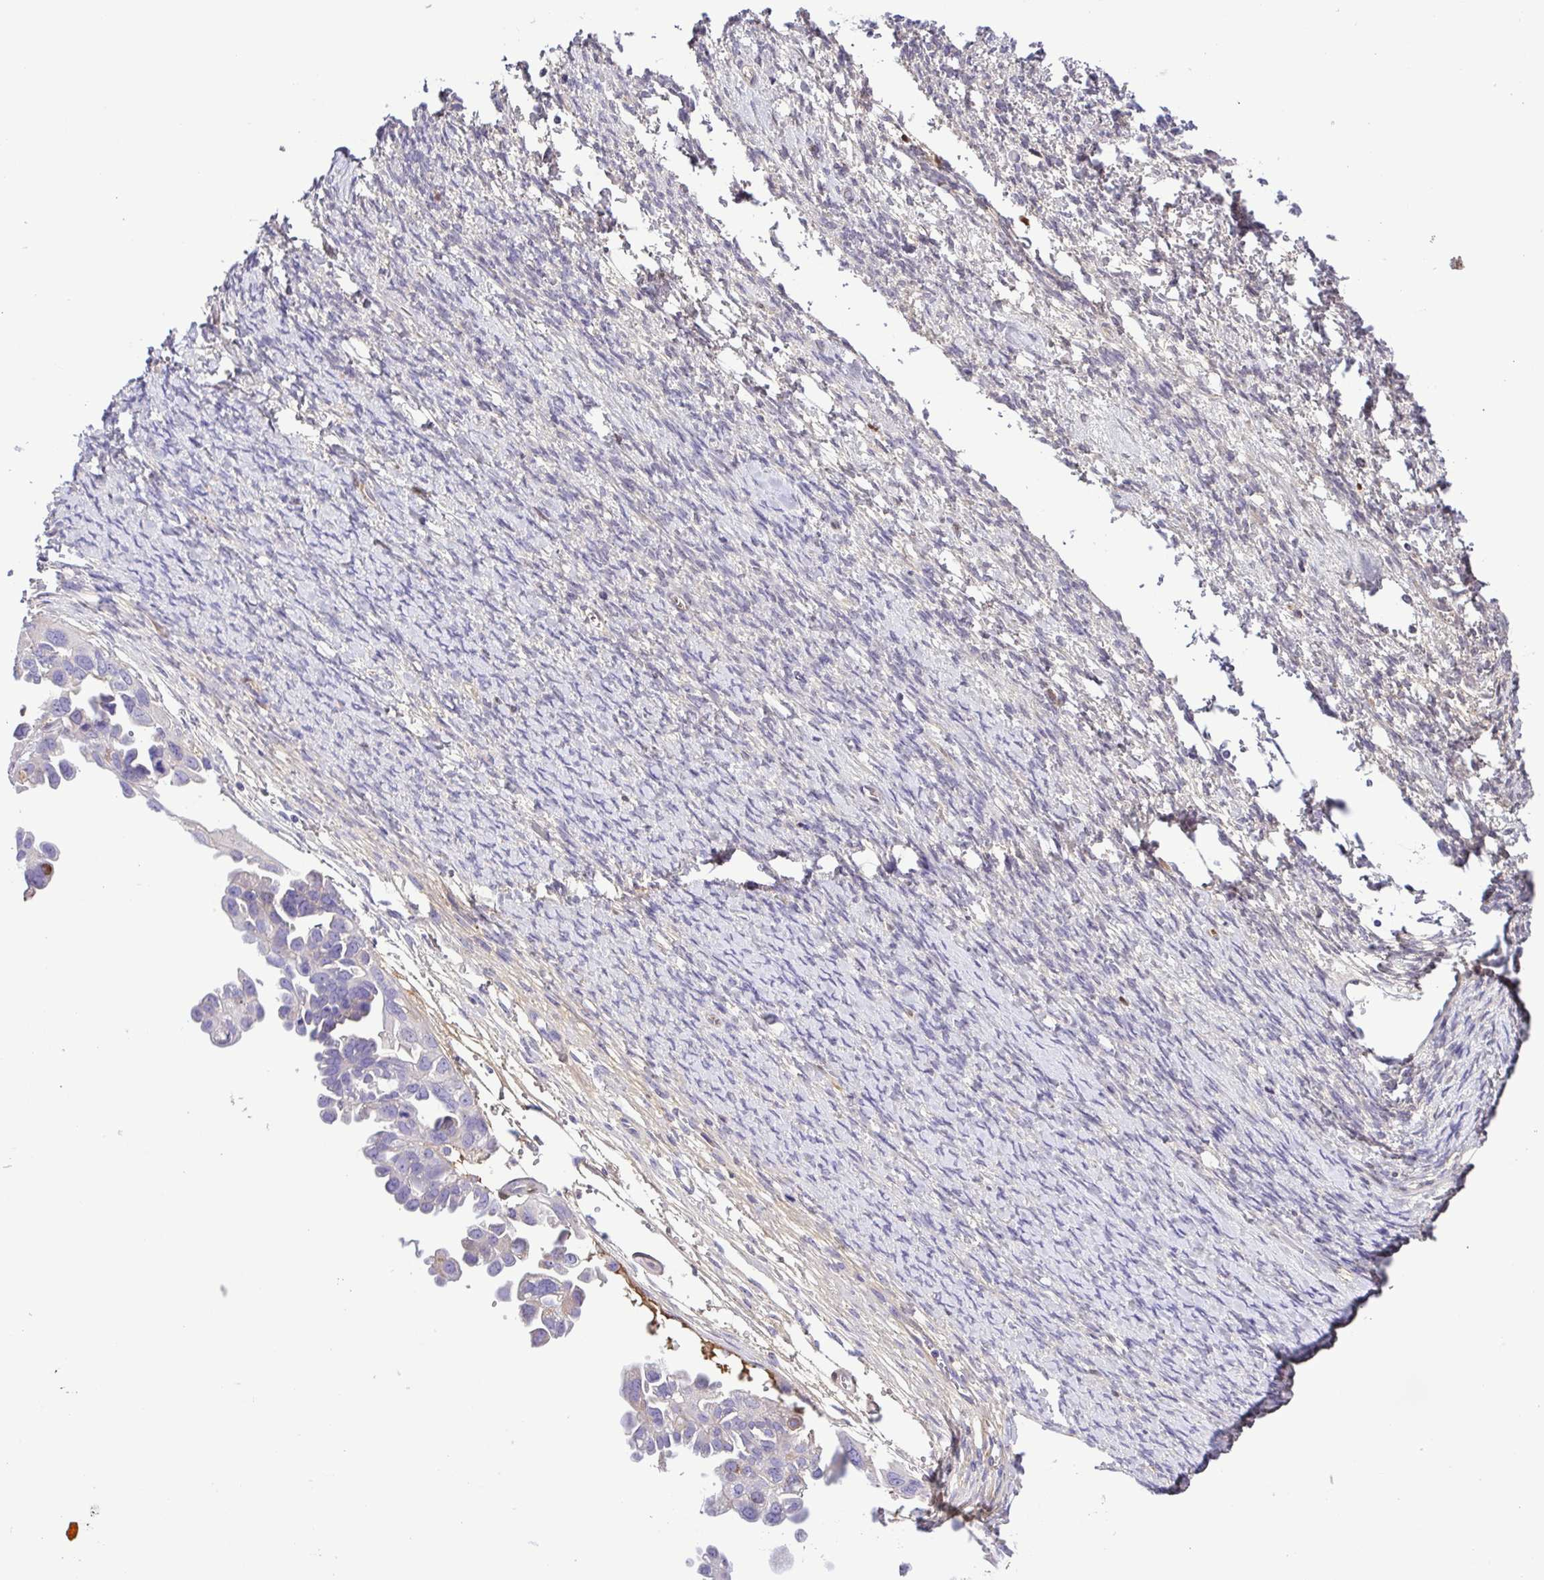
{"staining": {"intensity": "negative", "quantity": "none", "location": "none"}, "tissue": "ovarian cancer", "cell_type": "Tumor cells", "image_type": "cancer", "snomed": [{"axis": "morphology", "description": "Cystadenocarcinoma, serous, NOS"}, {"axis": "topography", "description": "Ovary"}], "caption": "Immunohistochemistry image of neoplastic tissue: human ovarian cancer (serous cystadenocarcinoma) stained with DAB exhibits no significant protein staining in tumor cells.", "gene": "IGFL1", "patient": {"sex": "female", "age": 53}}